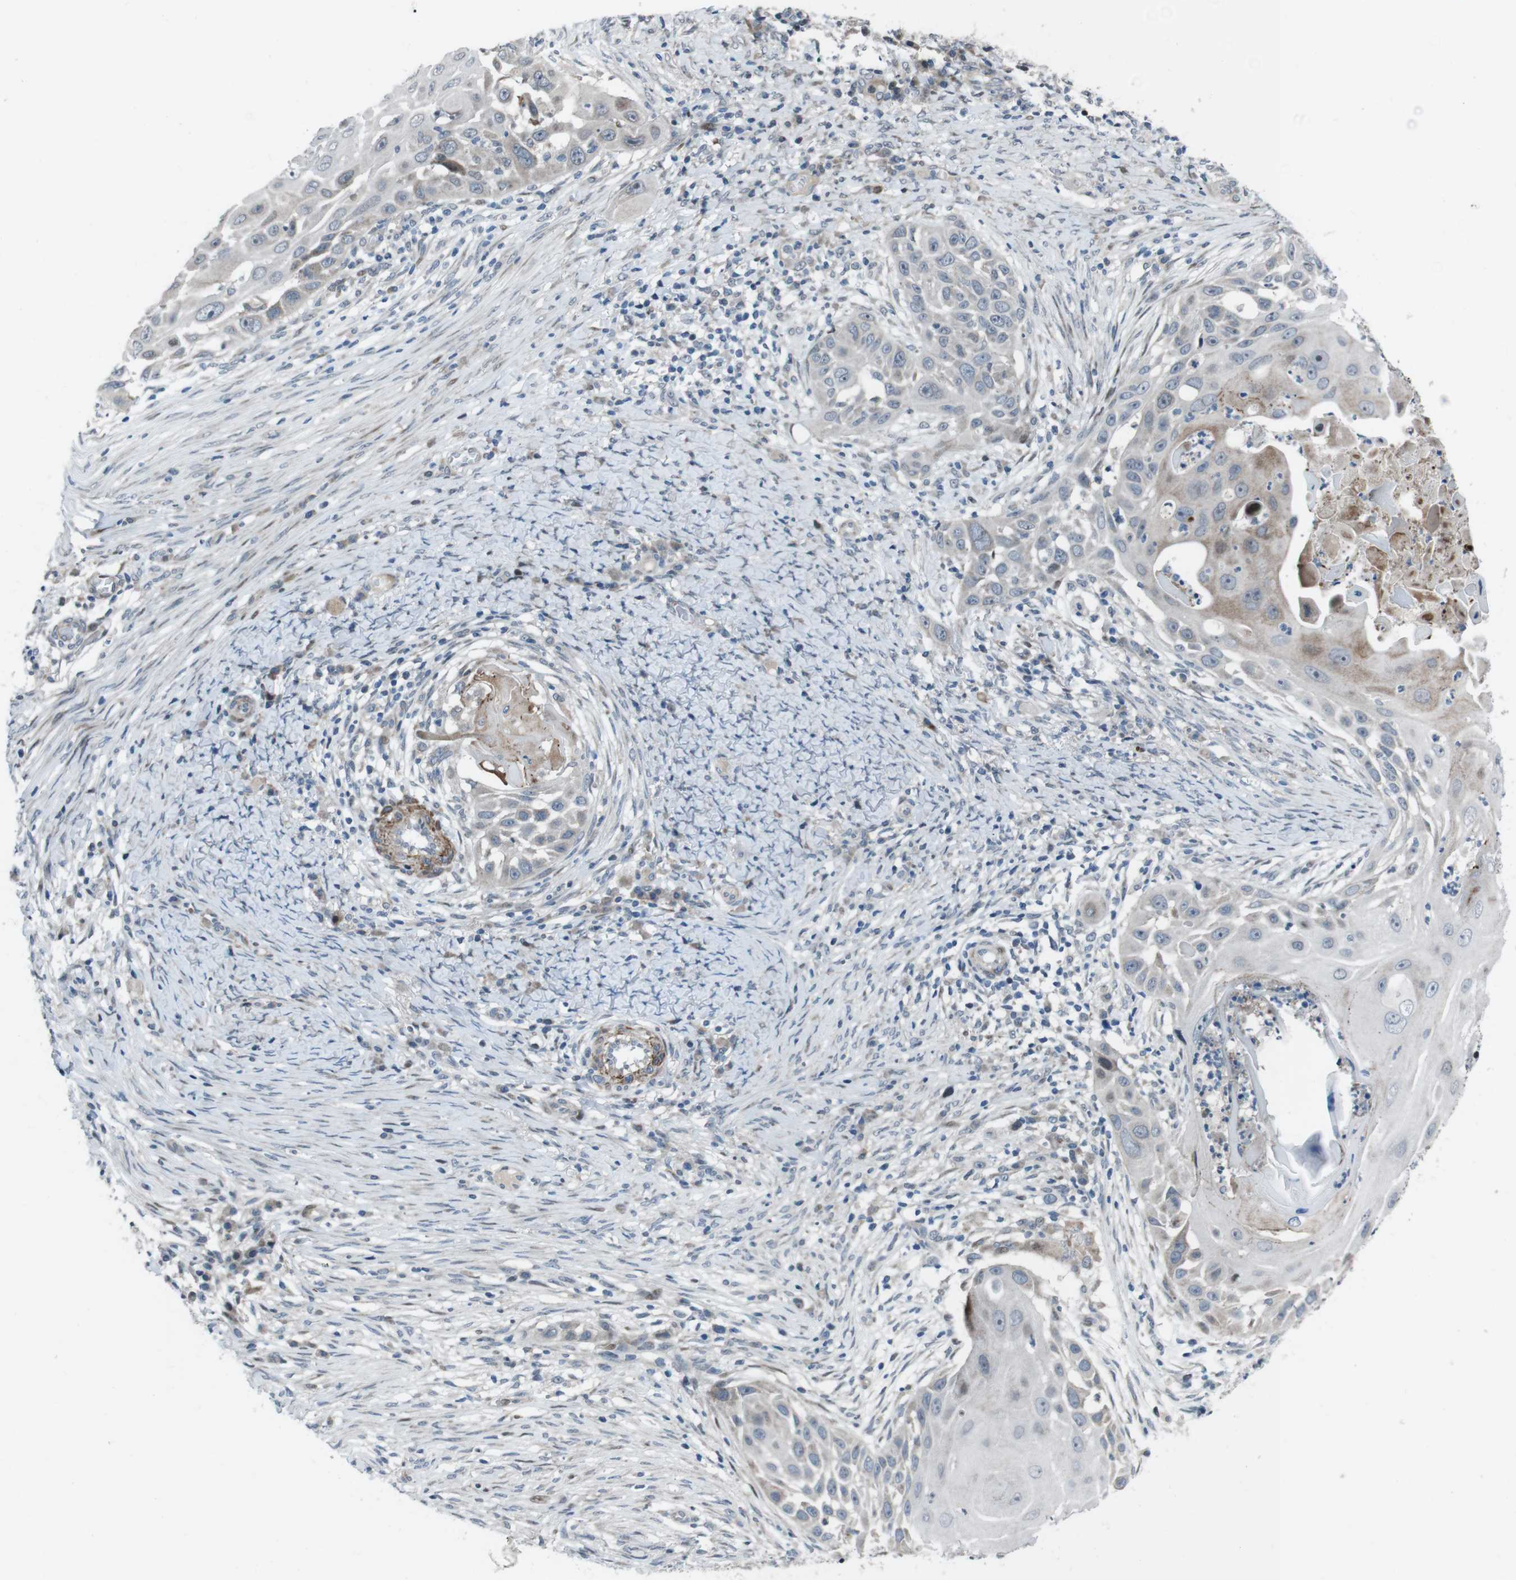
{"staining": {"intensity": "weak", "quantity": "25%-75%", "location": "cytoplasmic/membranous"}, "tissue": "skin cancer", "cell_type": "Tumor cells", "image_type": "cancer", "snomed": [{"axis": "morphology", "description": "Squamous cell carcinoma, NOS"}, {"axis": "topography", "description": "Skin"}], "caption": "Immunohistochemistry micrograph of skin cancer (squamous cell carcinoma) stained for a protein (brown), which exhibits low levels of weak cytoplasmic/membranous expression in about 25%-75% of tumor cells.", "gene": "PBRM1", "patient": {"sex": "female", "age": 44}}